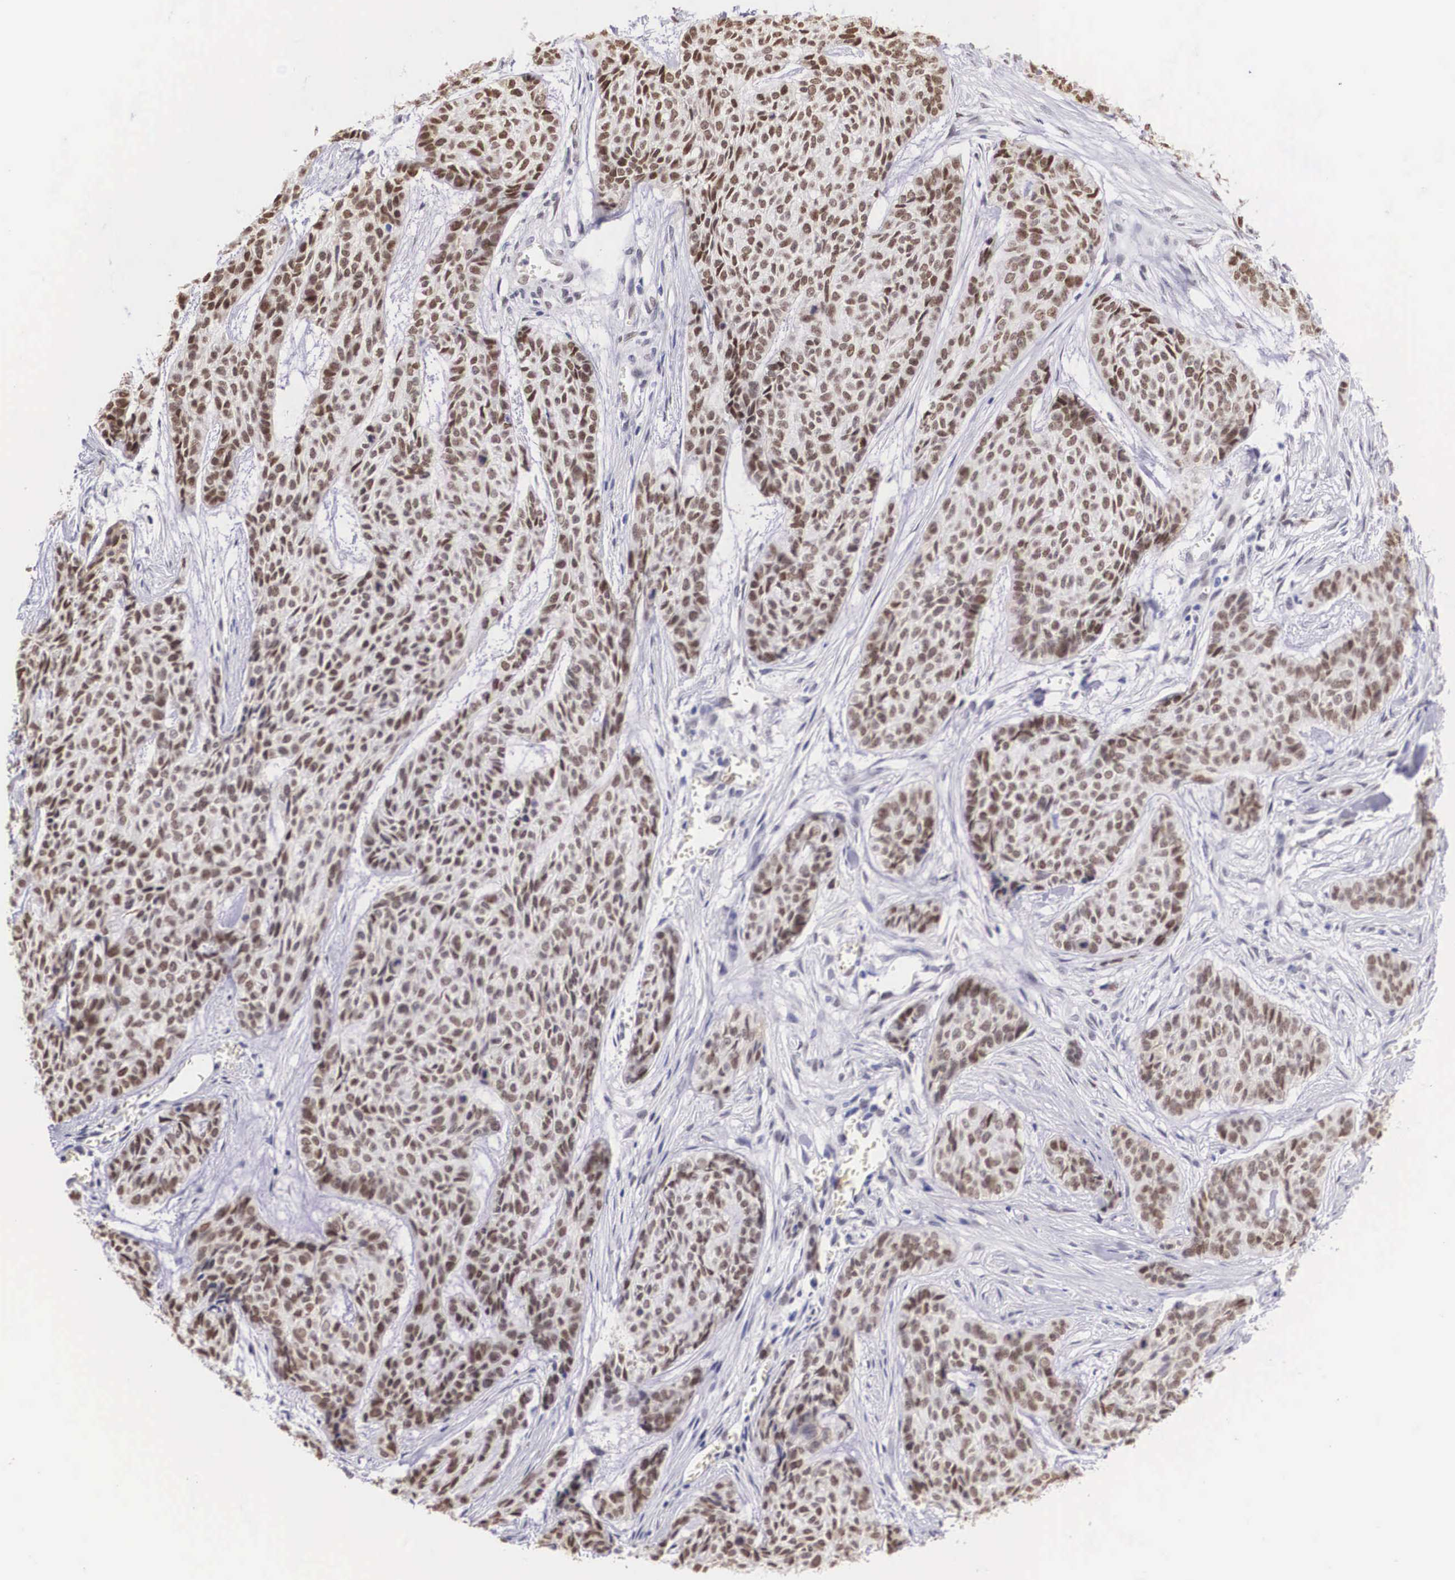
{"staining": {"intensity": "strong", "quantity": ">75%", "location": "nuclear"}, "tissue": "skin cancer", "cell_type": "Tumor cells", "image_type": "cancer", "snomed": [{"axis": "morphology", "description": "Normal tissue, NOS"}, {"axis": "morphology", "description": "Basal cell carcinoma"}, {"axis": "topography", "description": "Skin"}], "caption": "The immunohistochemical stain highlights strong nuclear expression in tumor cells of skin cancer (basal cell carcinoma) tissue.", "gene": "HMGN5", "patient": {"sex": "female", "age": 65}}